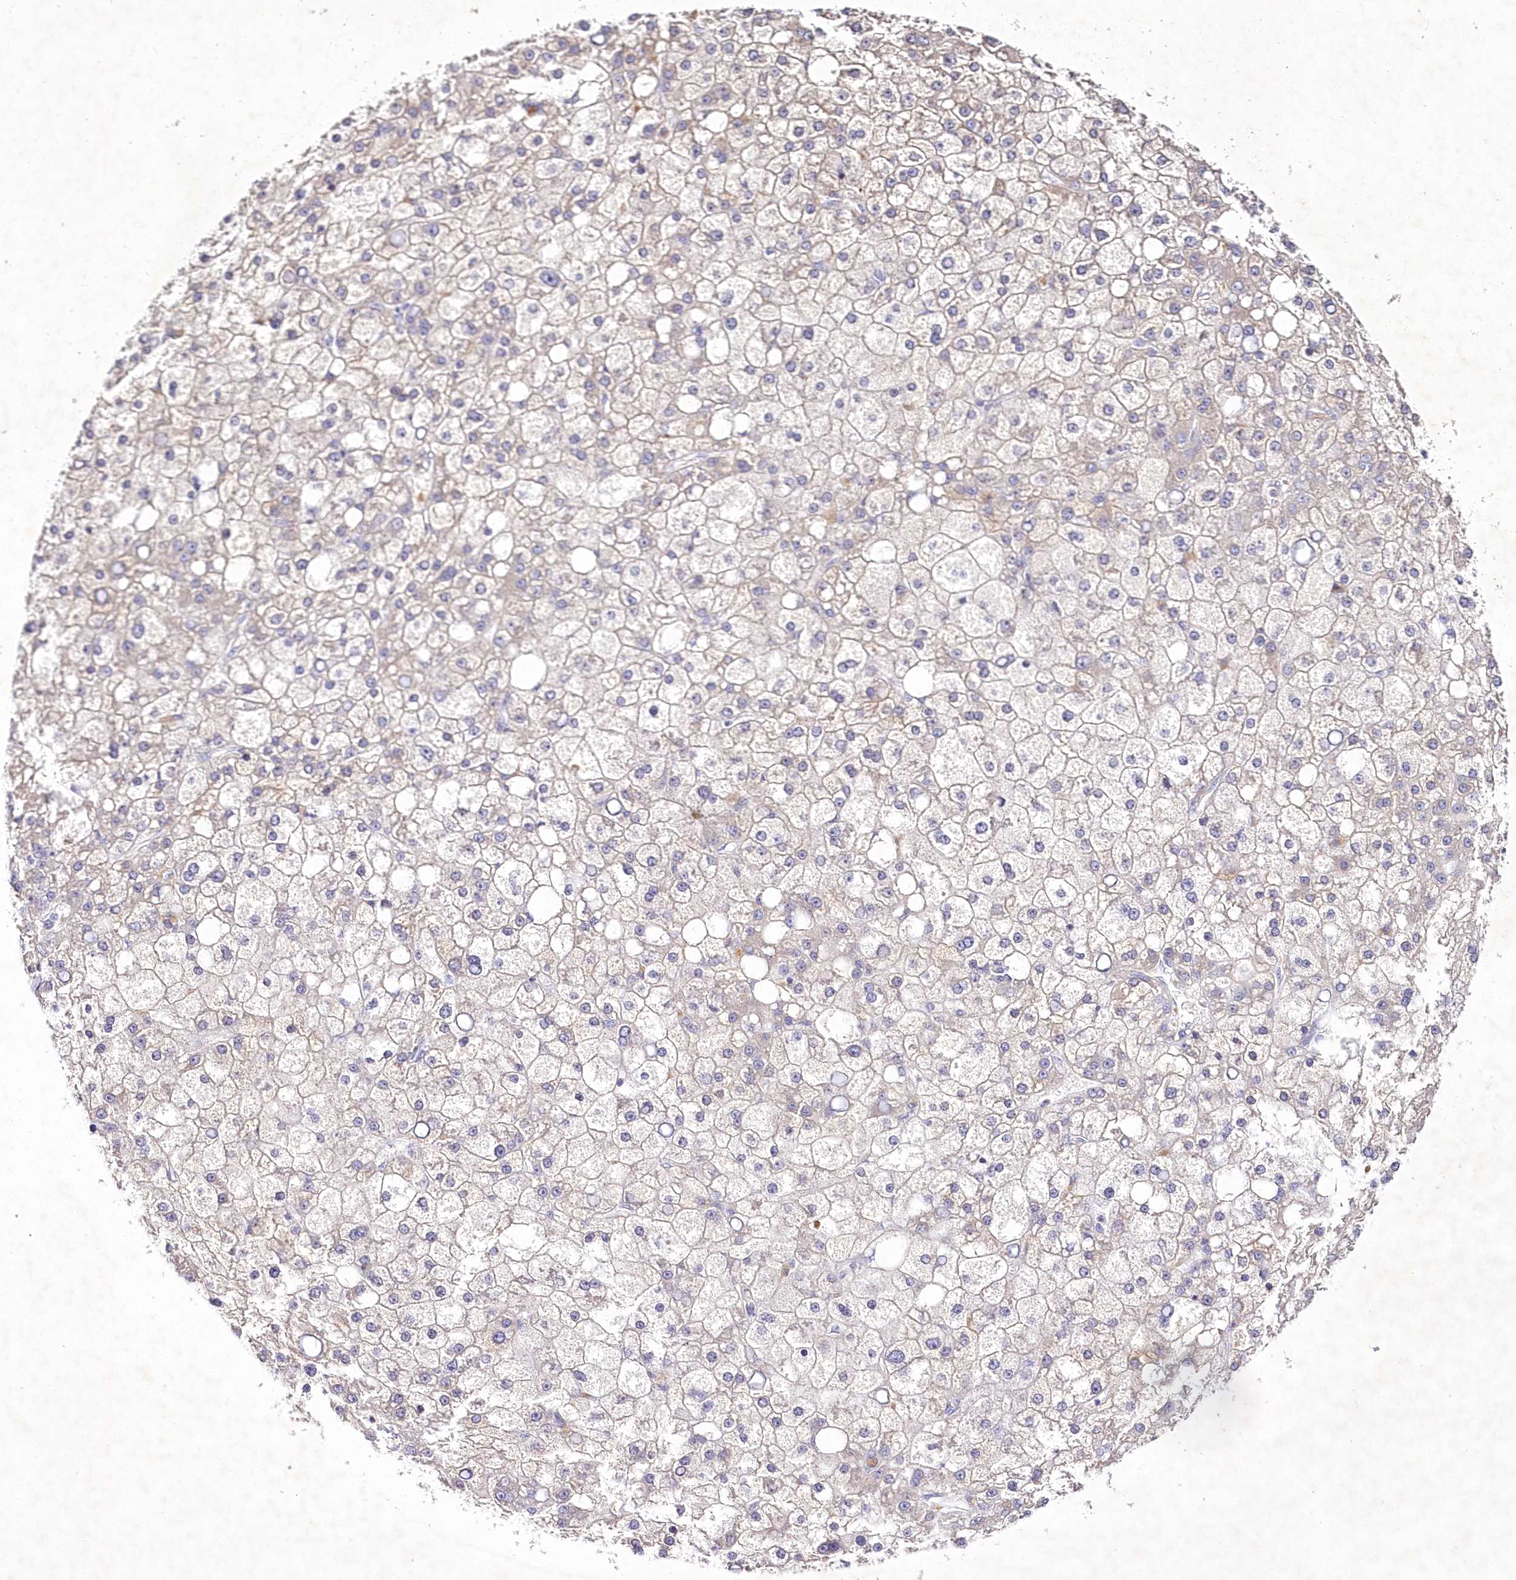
{"staining": {"intensity": "negative", "quantity": "none", "location": "none"}, "tissue": "liver cancer", "cell_type": "Tumor cells", "image_type": "cancer", "snomed": [{"axis": "morphology", "description": "Carcinoma, Hepatocellular, NOS"}, {"axis": "topography", "description": "Liver"}], "caption": "Image shows no protein positivity in tumor cells of liver cancer tissue.", "gene": "ARFGEF3", "patient": {"sex": "male", "age": 67}}